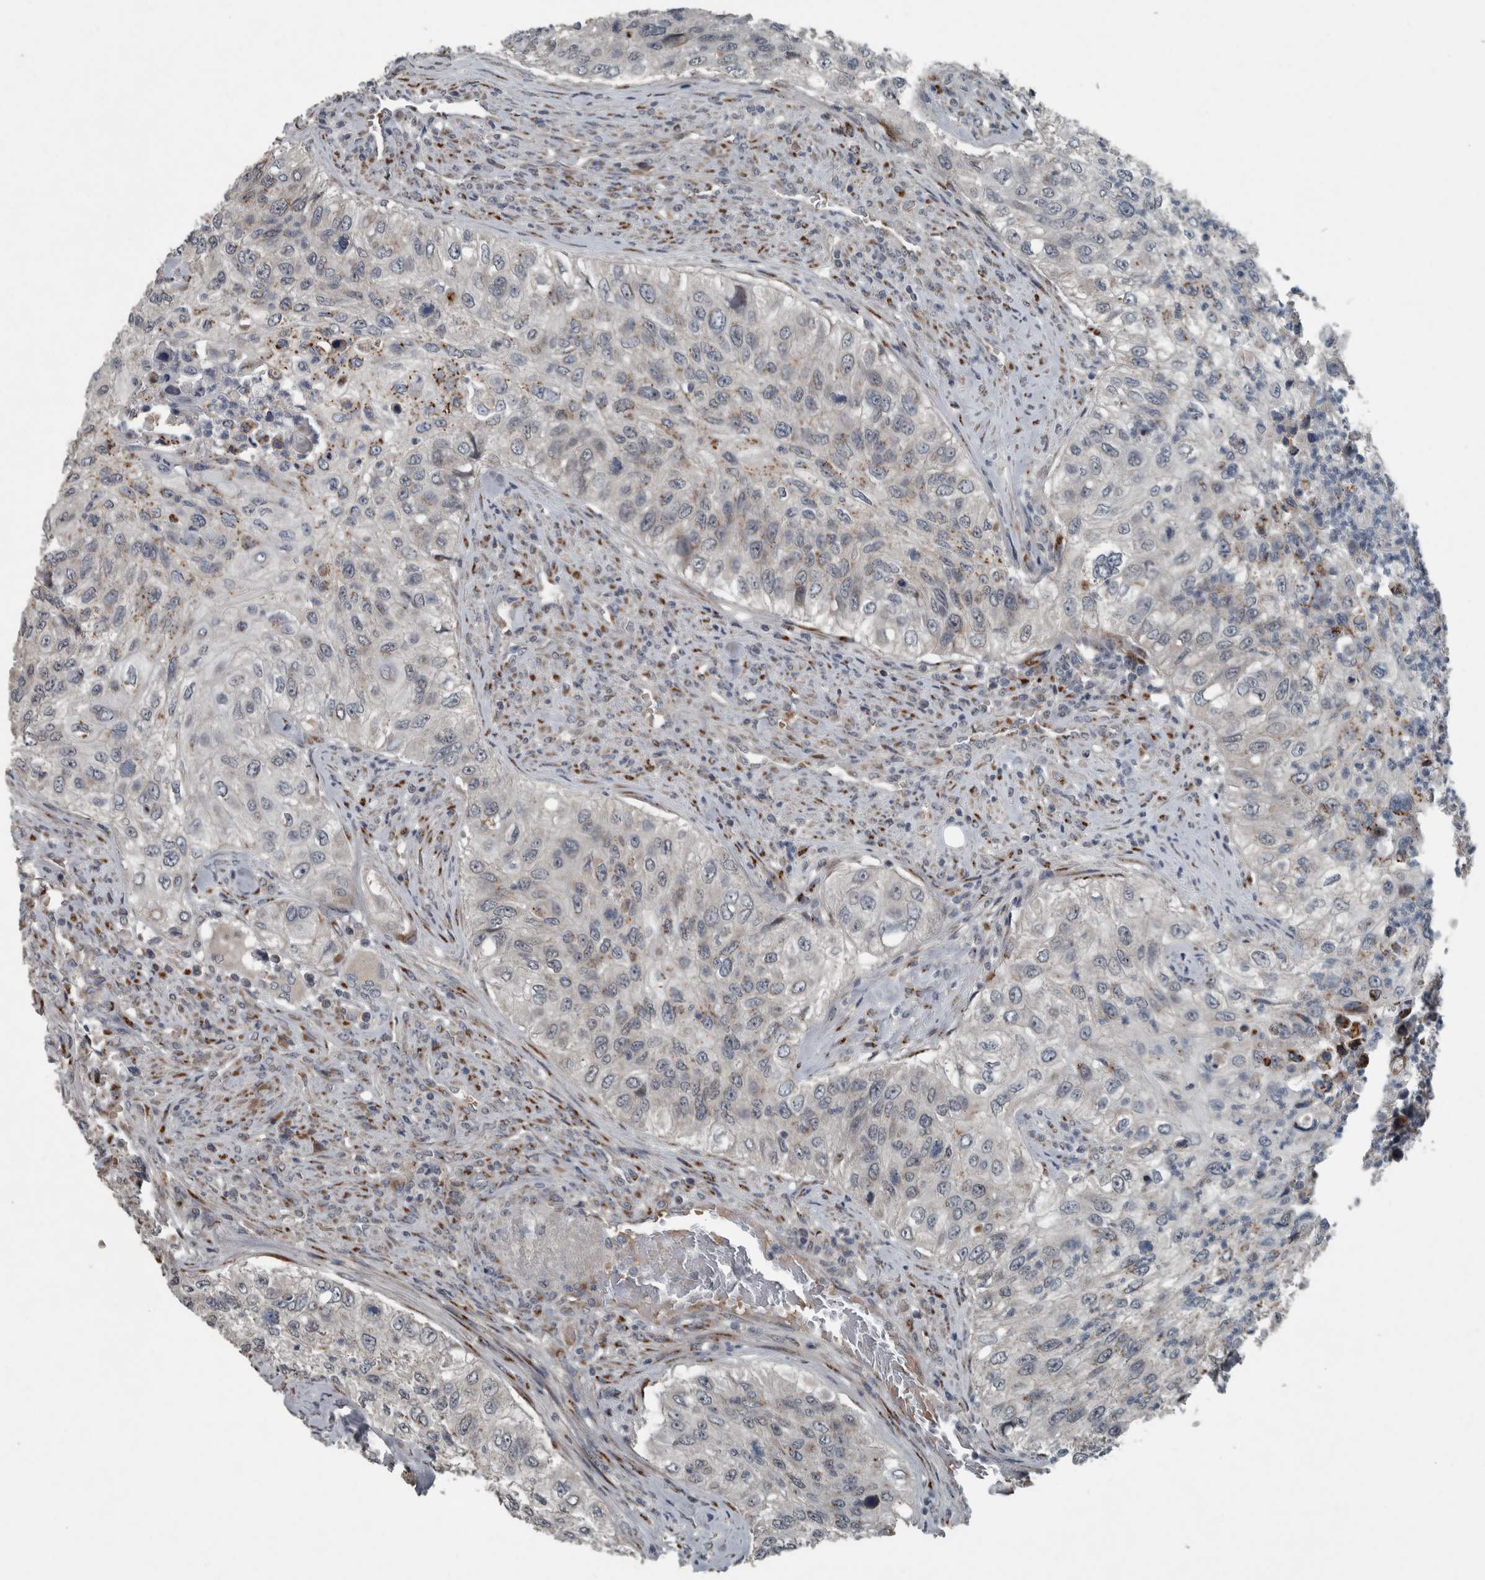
{"staining": {"intensity": "negative", "quantity": "none", "location": "none"}, "tissue": "urothelial cancer", "cell_type": "Tumor cells", "image_type": "cancer", "snomed": [{"axis": "morphology", "description": "Urothelial carcinoma, High grade"}, {"axis": "topography", "description": "Urinary bladder"}], "caption": "An IHC photomicrograph of urothelial cancer is shown. There is no staining in tumor cells of urothelial cancer.", "gene": "ZNF345", "patient": {"sex": "female", "age": 60}}